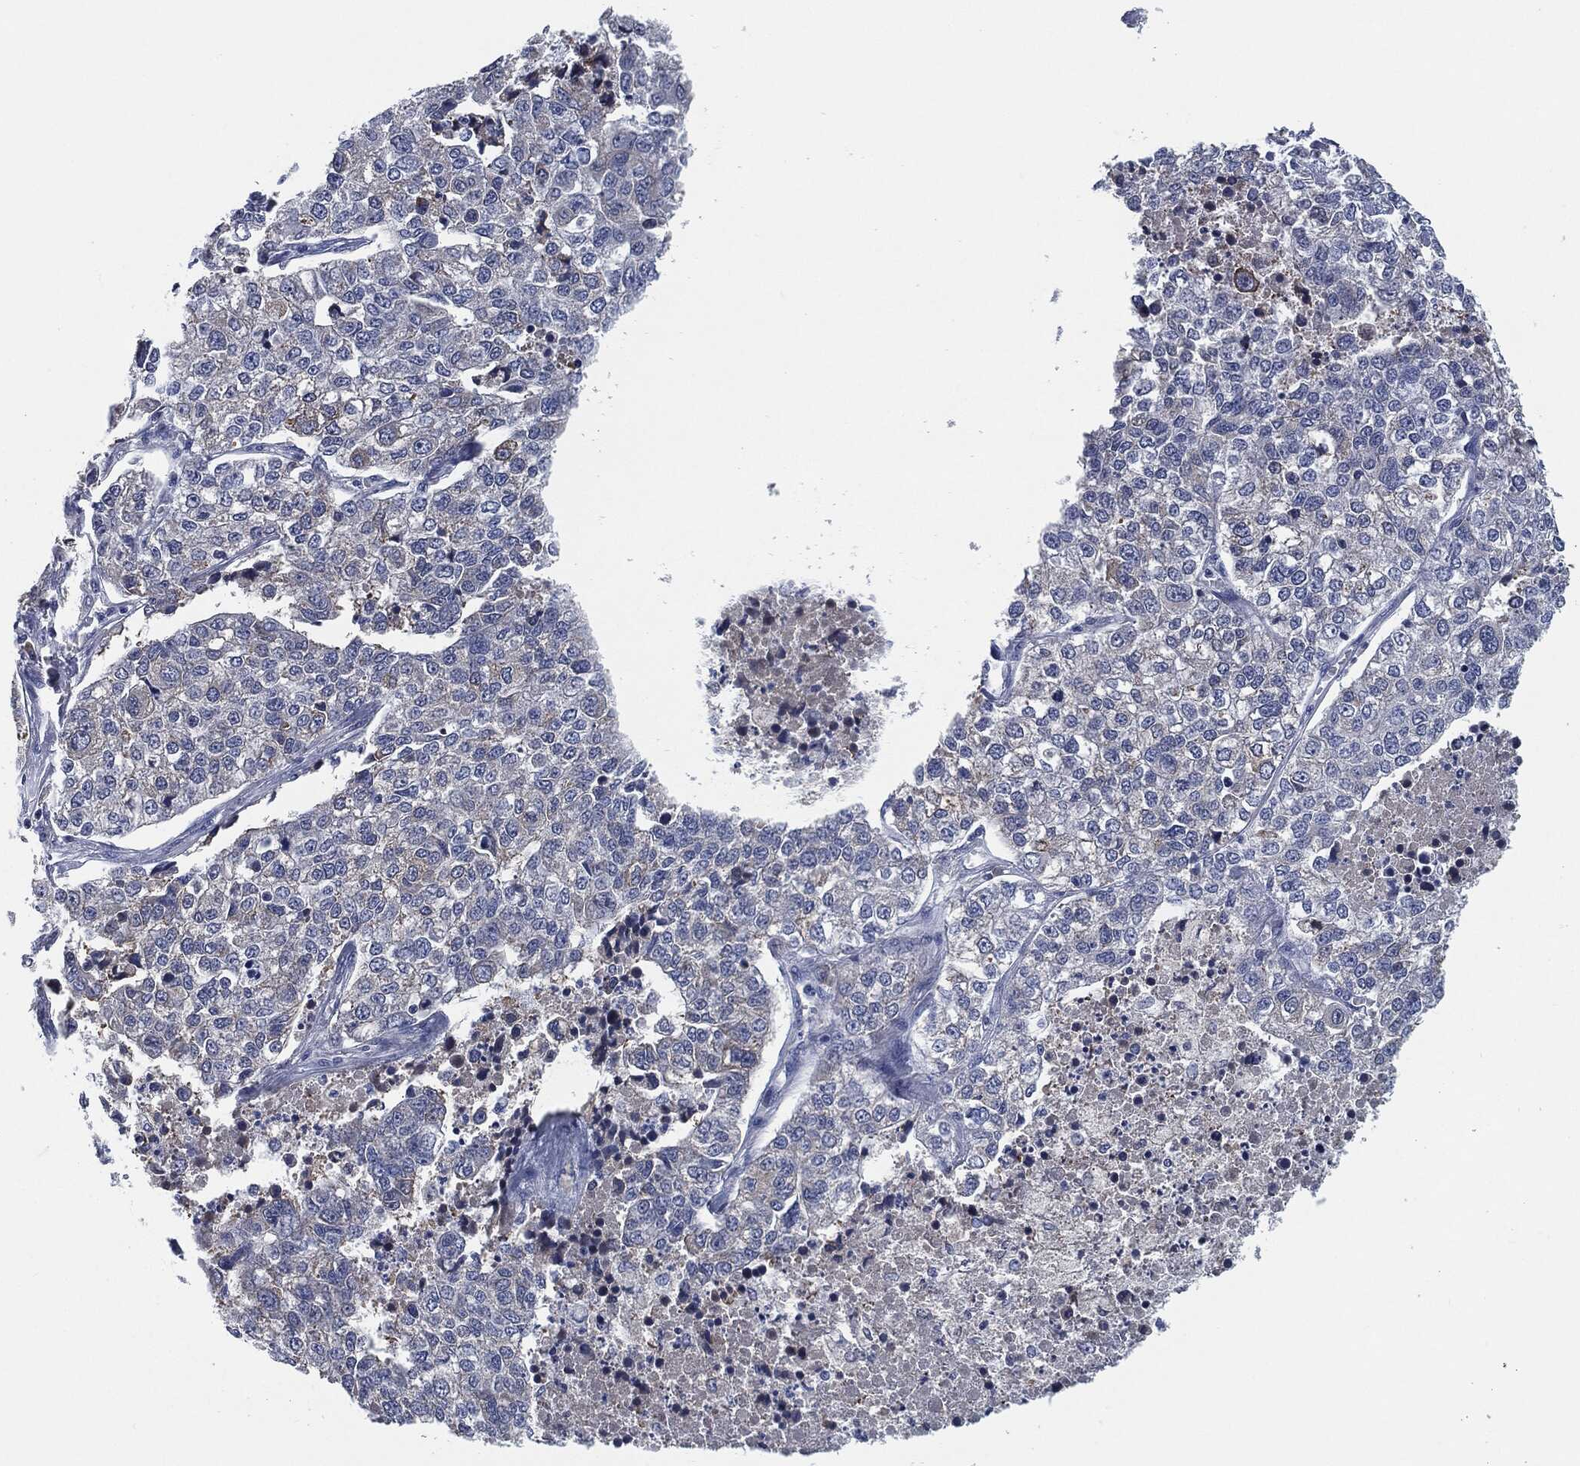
{"staining": {"intensity": "negative", "quantity": "none", "location": "none"}, "tissue": "lung cancer", "cell_type": "Tumor cells", "image_type": "cancer", "snomed": [{"axis": "morphology", "description": "Adenocarcinoma, NOS"}, {"axis": "topography", "description": "Lung"}], "caption": "Tumor cells show no significant positivity in adenocarcinoma (lung).", "gene": "IL2RG", "patient": {"sex": "male", "age": 49}}